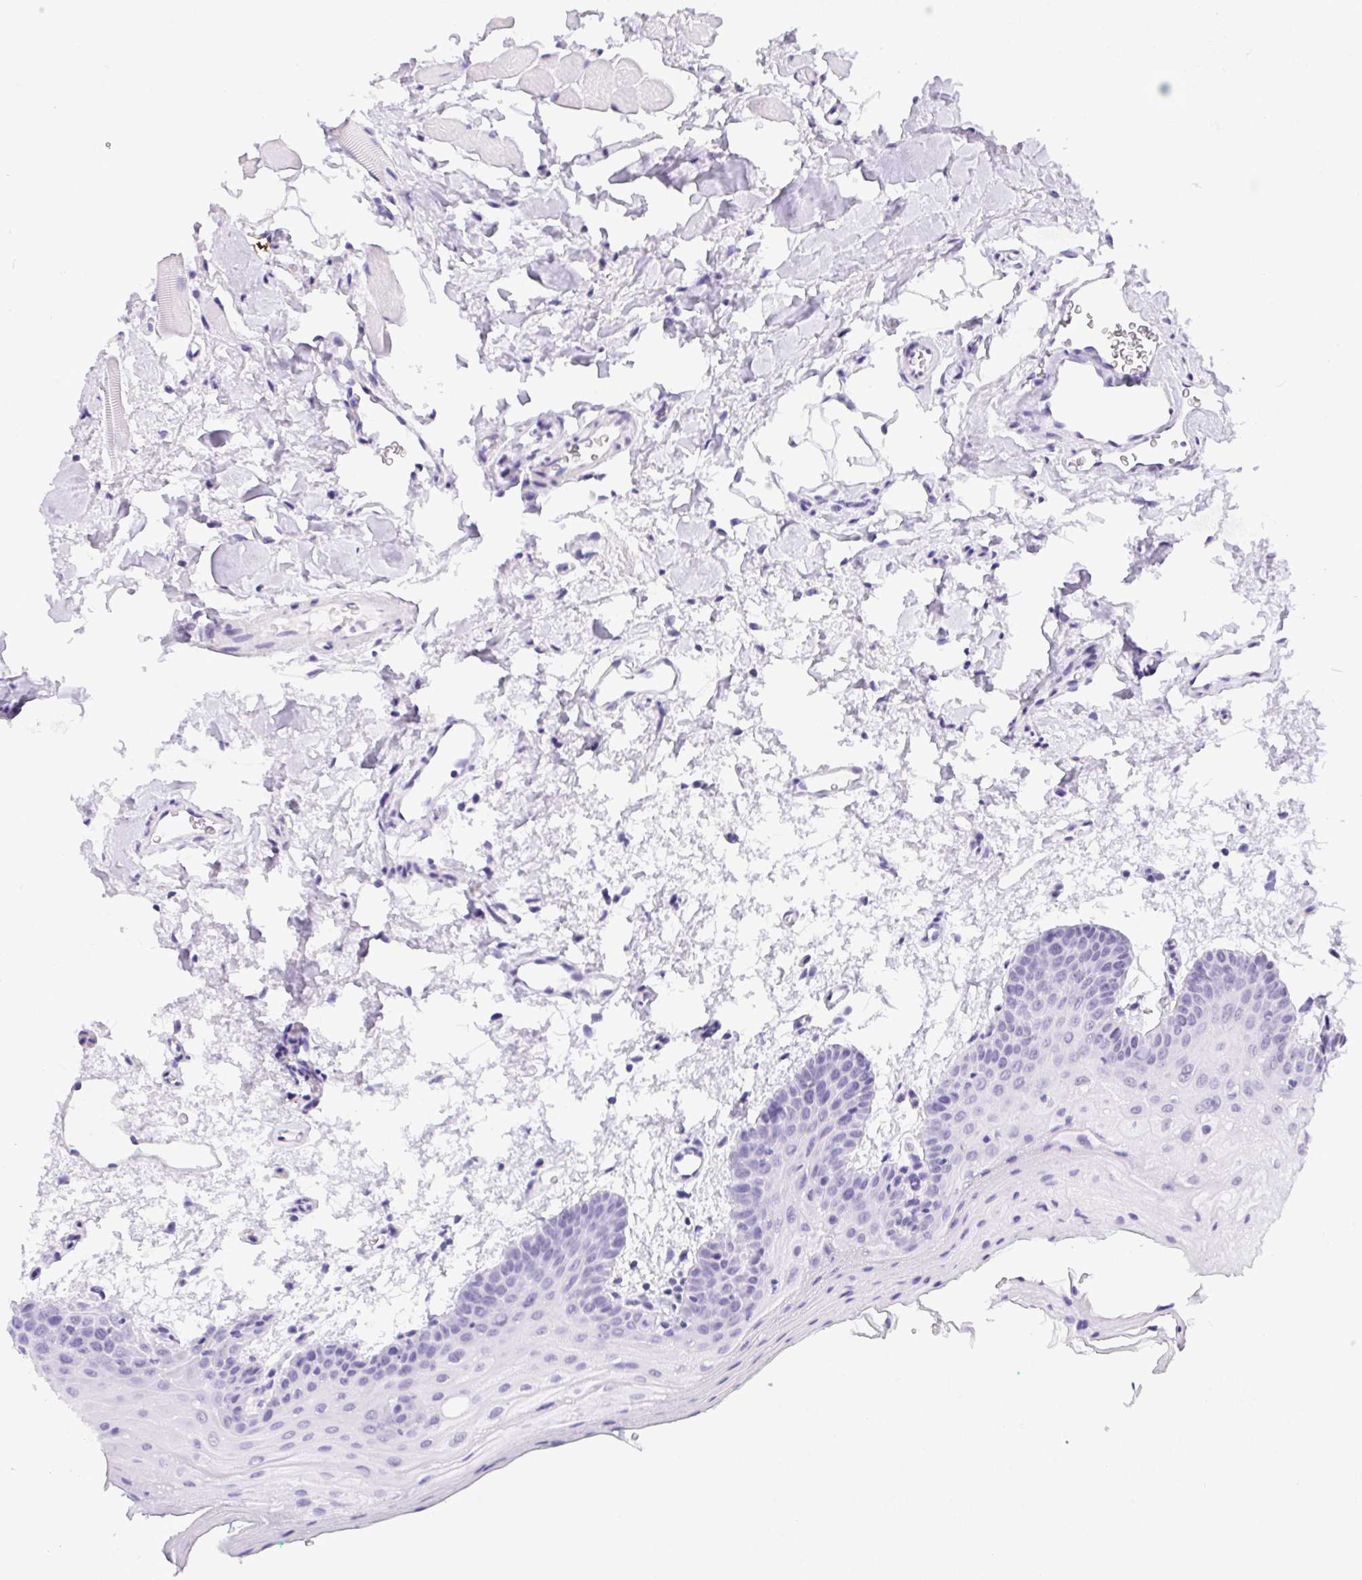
{"staining": {"intensity": "weak", "quantity": "25%-75%", "location": "nuclear"}, "tissue": "oral mucosa", "cell_type": "Squamous epithelial cells", "image_type": "normal", "snomed": [{"axis": "morphology", "description": "Normal tissue, NOS"}, {"axis": "morphology", "description": "Squamous cell carcinoma, NOS"}, {"axis": "topography", "description": "Oral tissue"}, {"axis": "topography", "description": "Head-Neck"}], "caption": "Protein staining displays weak nuclear expression in approximately 25%-75% of squamous epithelial cells in unremarkable oral mucosa.", "gene": "DDX17", "patient": {"sex": "female", "age": 50}}